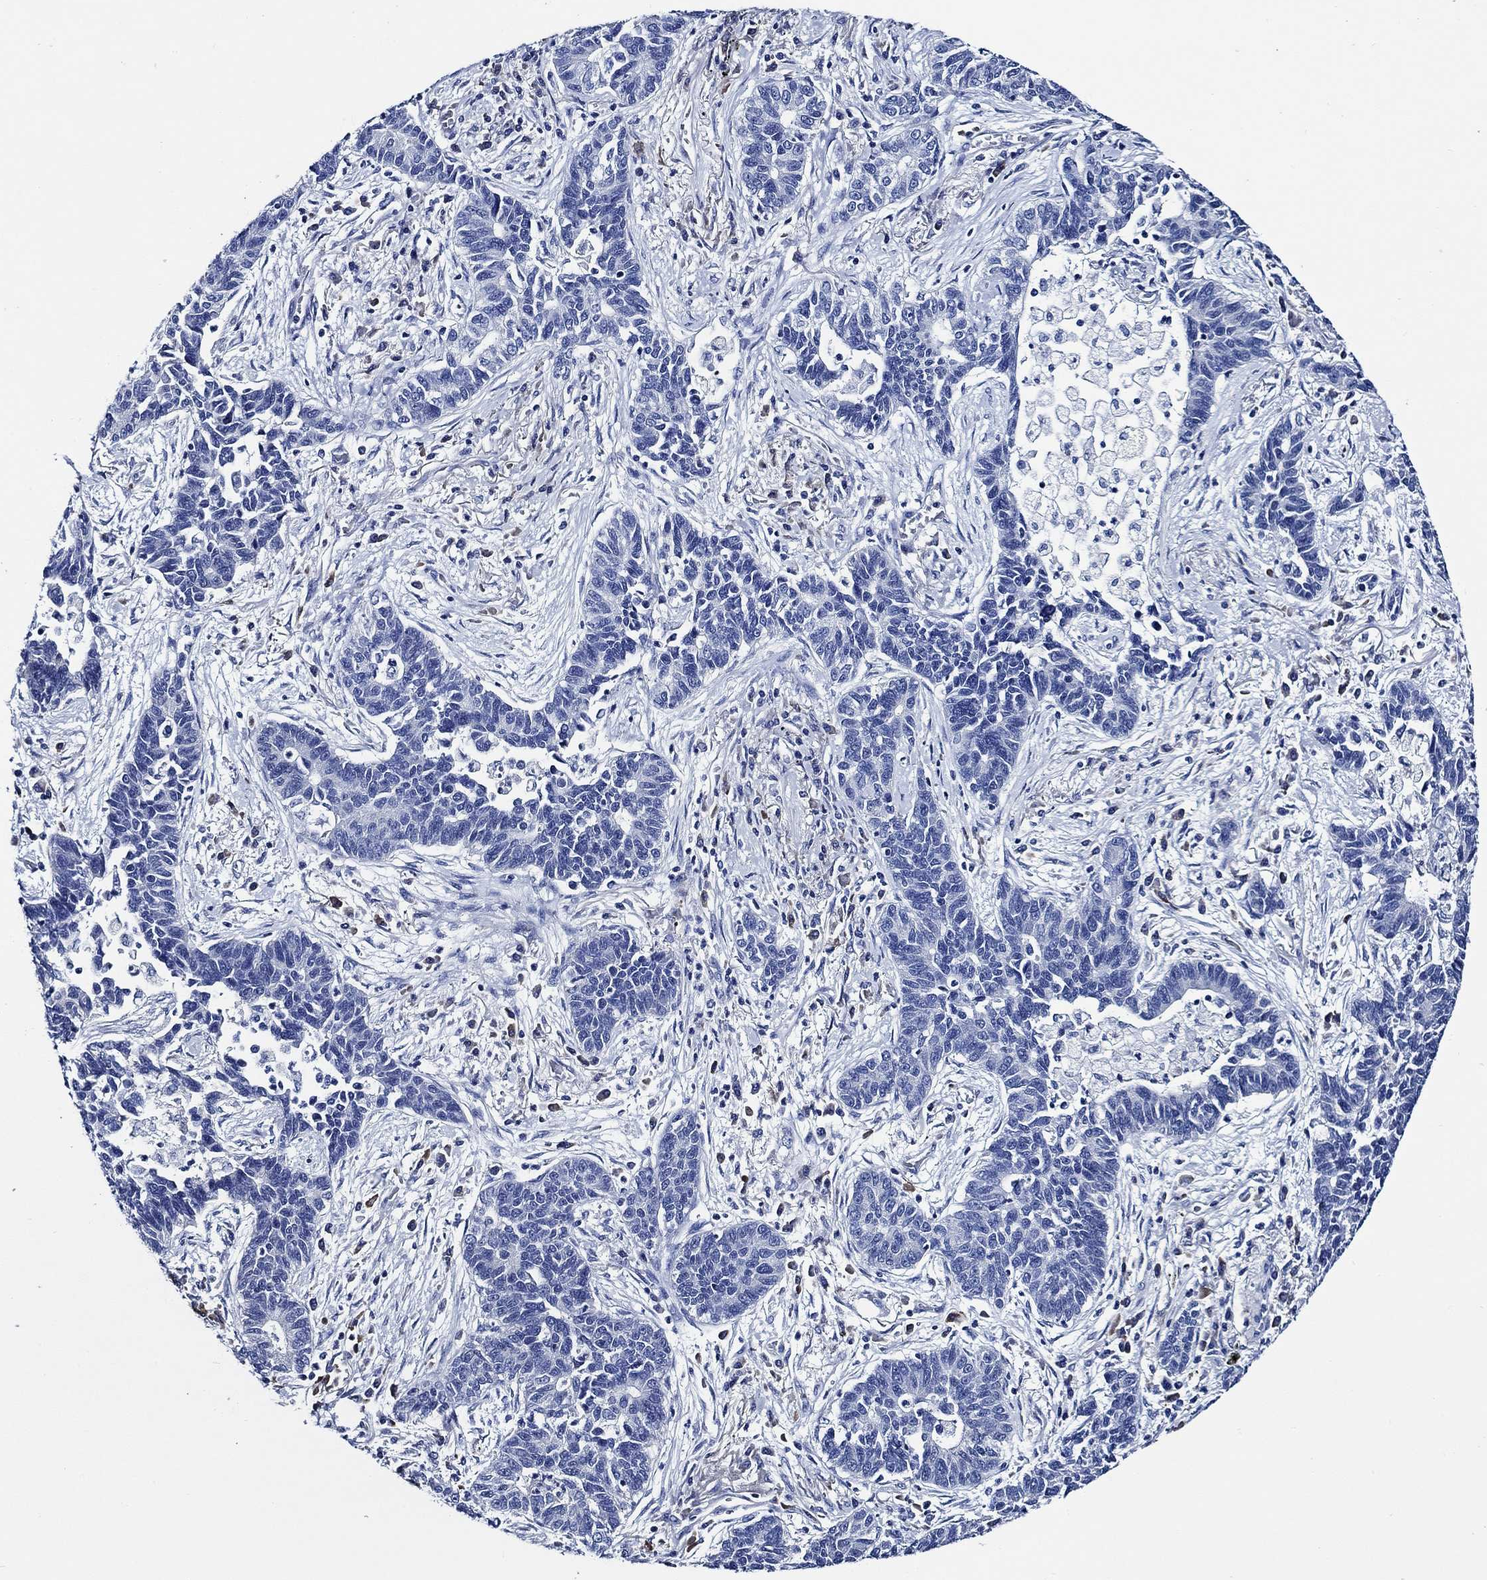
{"staining": {"intensity": "negative", "quantity": "none", "location": "none"}, "tissue": "lung cancer", "cell_type": "Tumor cells", "image_type": "cancer", "snomed": [{"axis": "morphology", "description": "Adenocarcinoma, NOS"}, {"axis": "topography", "description": "Lung"}], "caption": "Tumor cells show no significant expression in lung cancer.", "gene": "WDR62", "patient": {"sex": "female", "age": 57}}